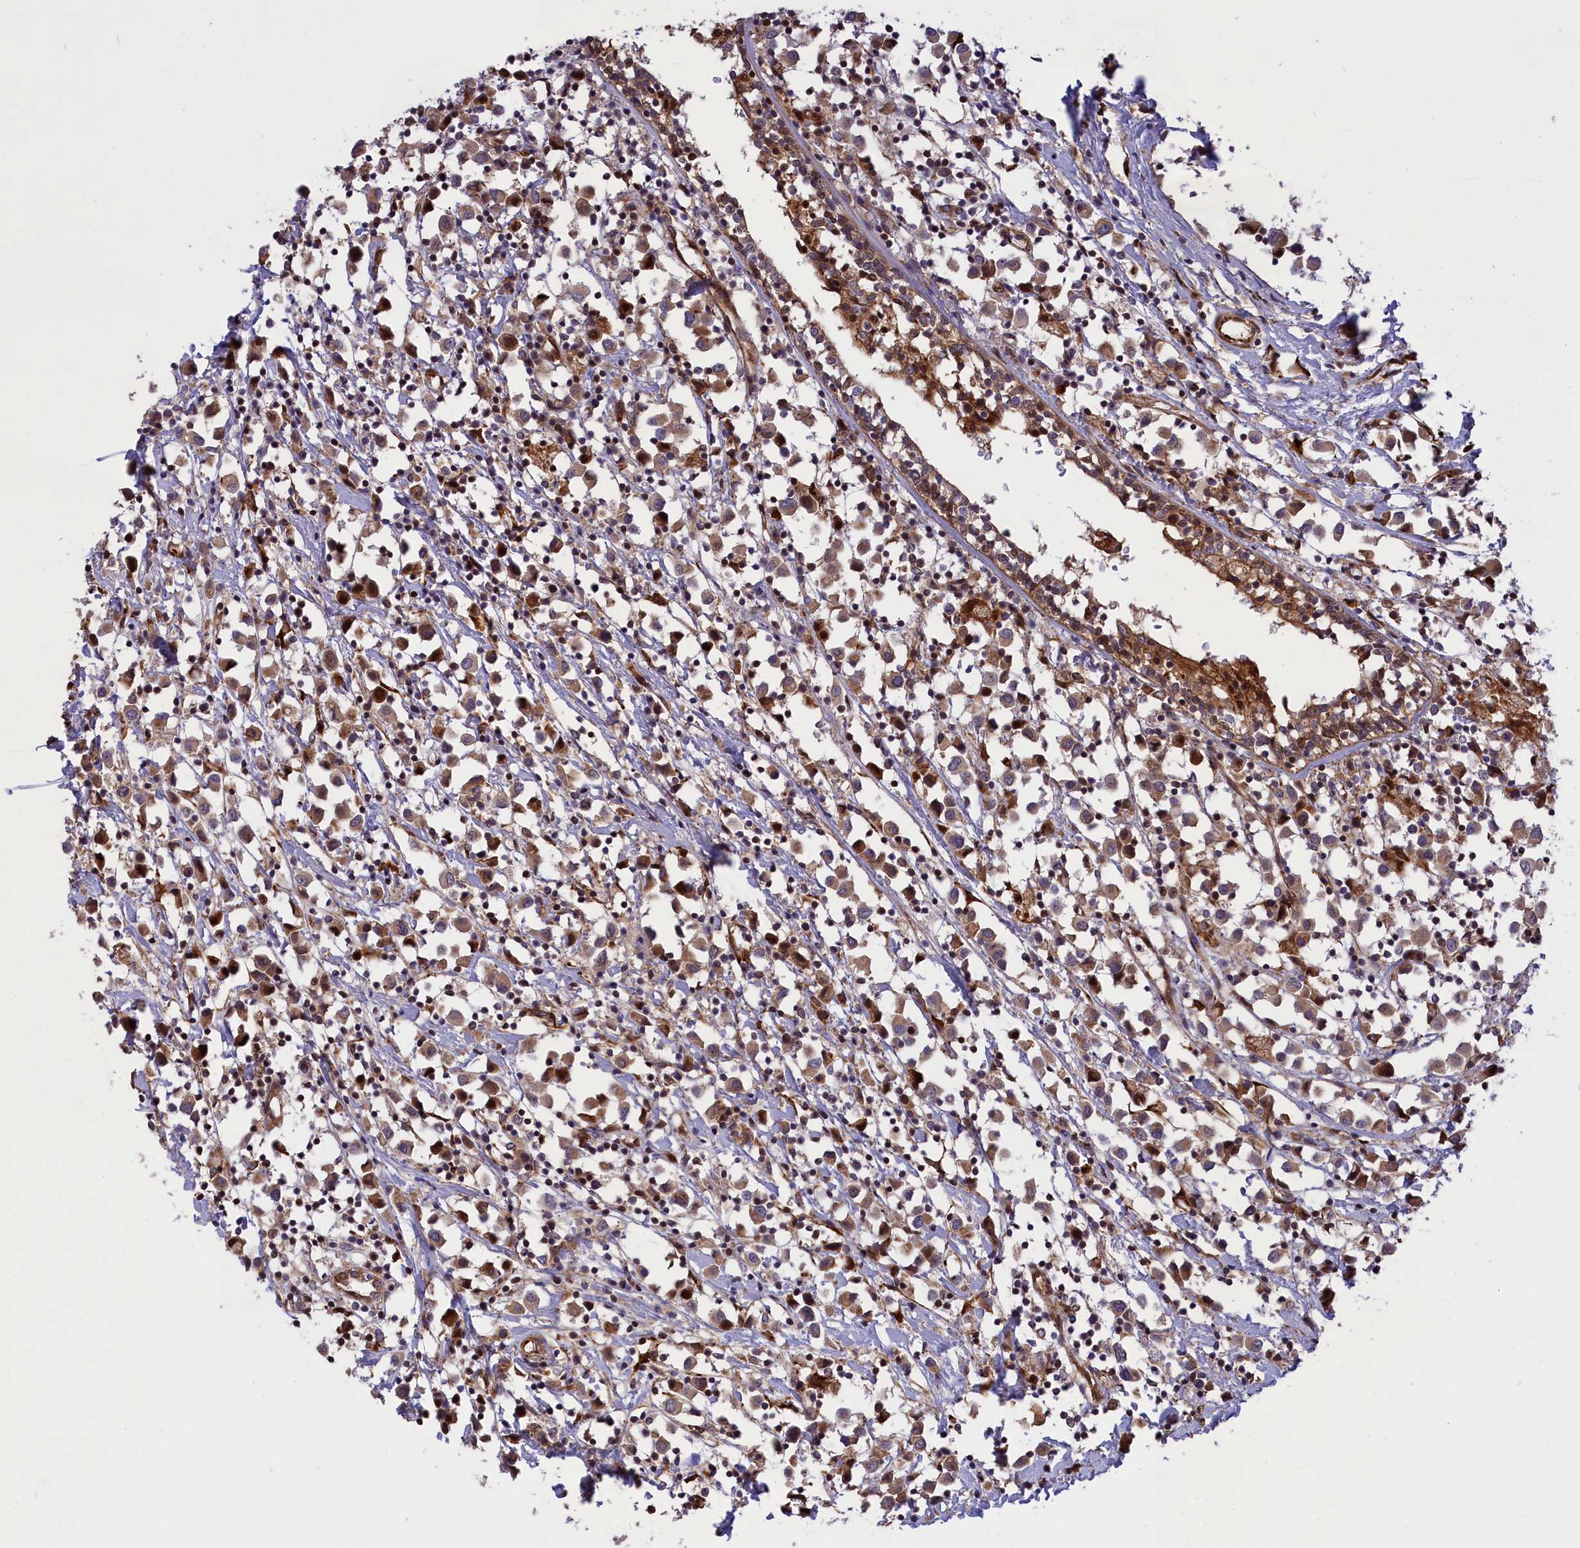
{"staining": {"intensity": "moderate", "quantity": ">75%", "location": "cytoplasmic/membranous"}, "tissue": "breast cancer", "cell_type": "Tumor cells", "image_type": "cancer", "snomed": [{"axis": "morphology", "description": "Duct carcinoma"}, {"axis": "topography", "description": "Breast"}], "caption": "The photomicrograph shows a brown stain indicating the presence of a protein in the cytoplasmic/membranous of tumor cells in breast invasive ductal carcinoma. (brown staining indicates protein expression, while blue staining denotes nuclei).", "gene": "DDX60L", "patient": {"sex": "female", "age": 61}}